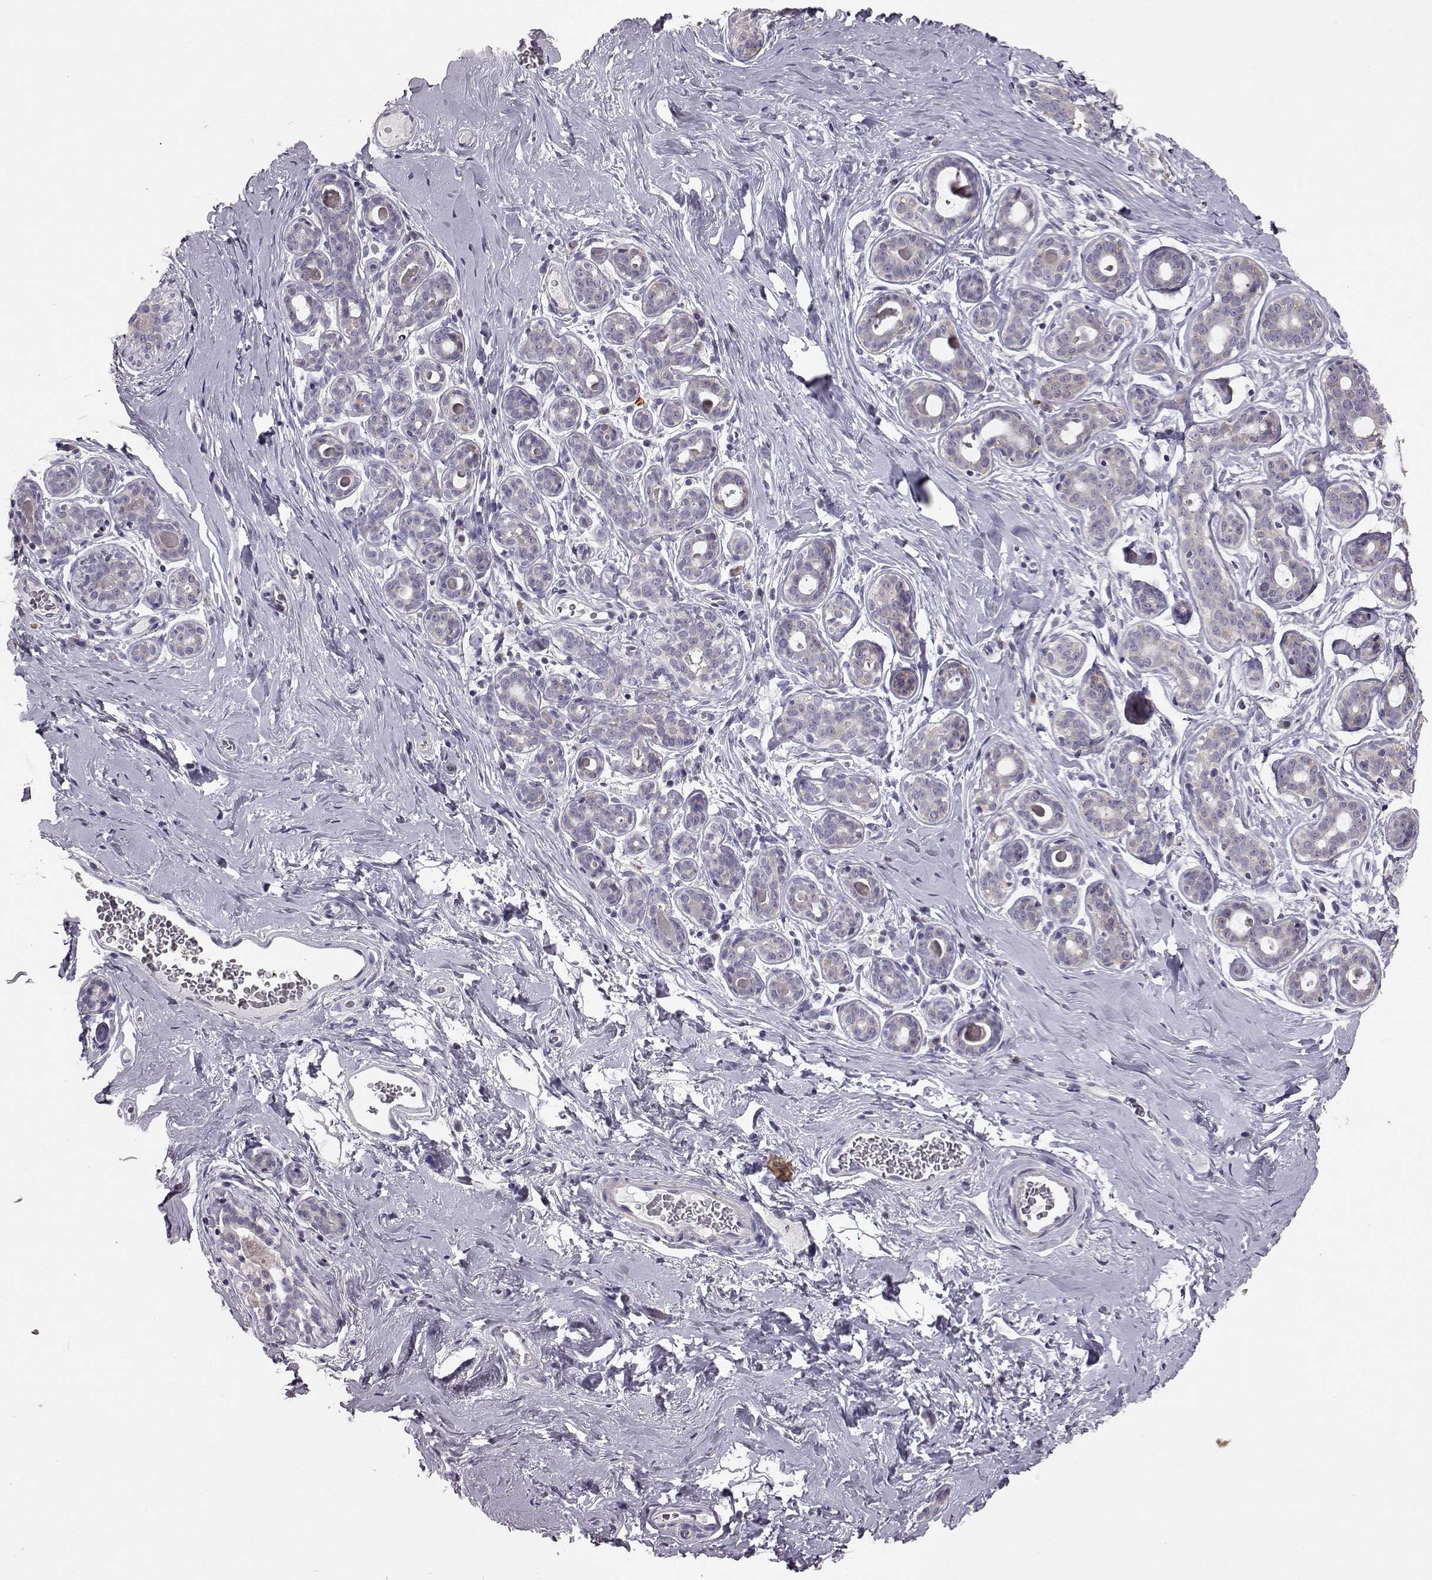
{"staining": {"intensity": "negative", "quantity": "none", "location": "none"}, "tissue": "breast", "cell_type": "Adipocytes", "image_type": "normal", "snomed": [{"axis": "morphology", "description": "Normal tissue, NOS"}, {"axis": "topography", "description": "Skin"}, {"axis": "topography", "description": "Breast"}], "caption": "The immunohistochemistry photomicrograph has no significant staining in adipocytes of breast. (IHC, brightfield microscopy, high magnification).", "gene": "ADGRG2", "patient": {"sex": "female", "age": 43}}